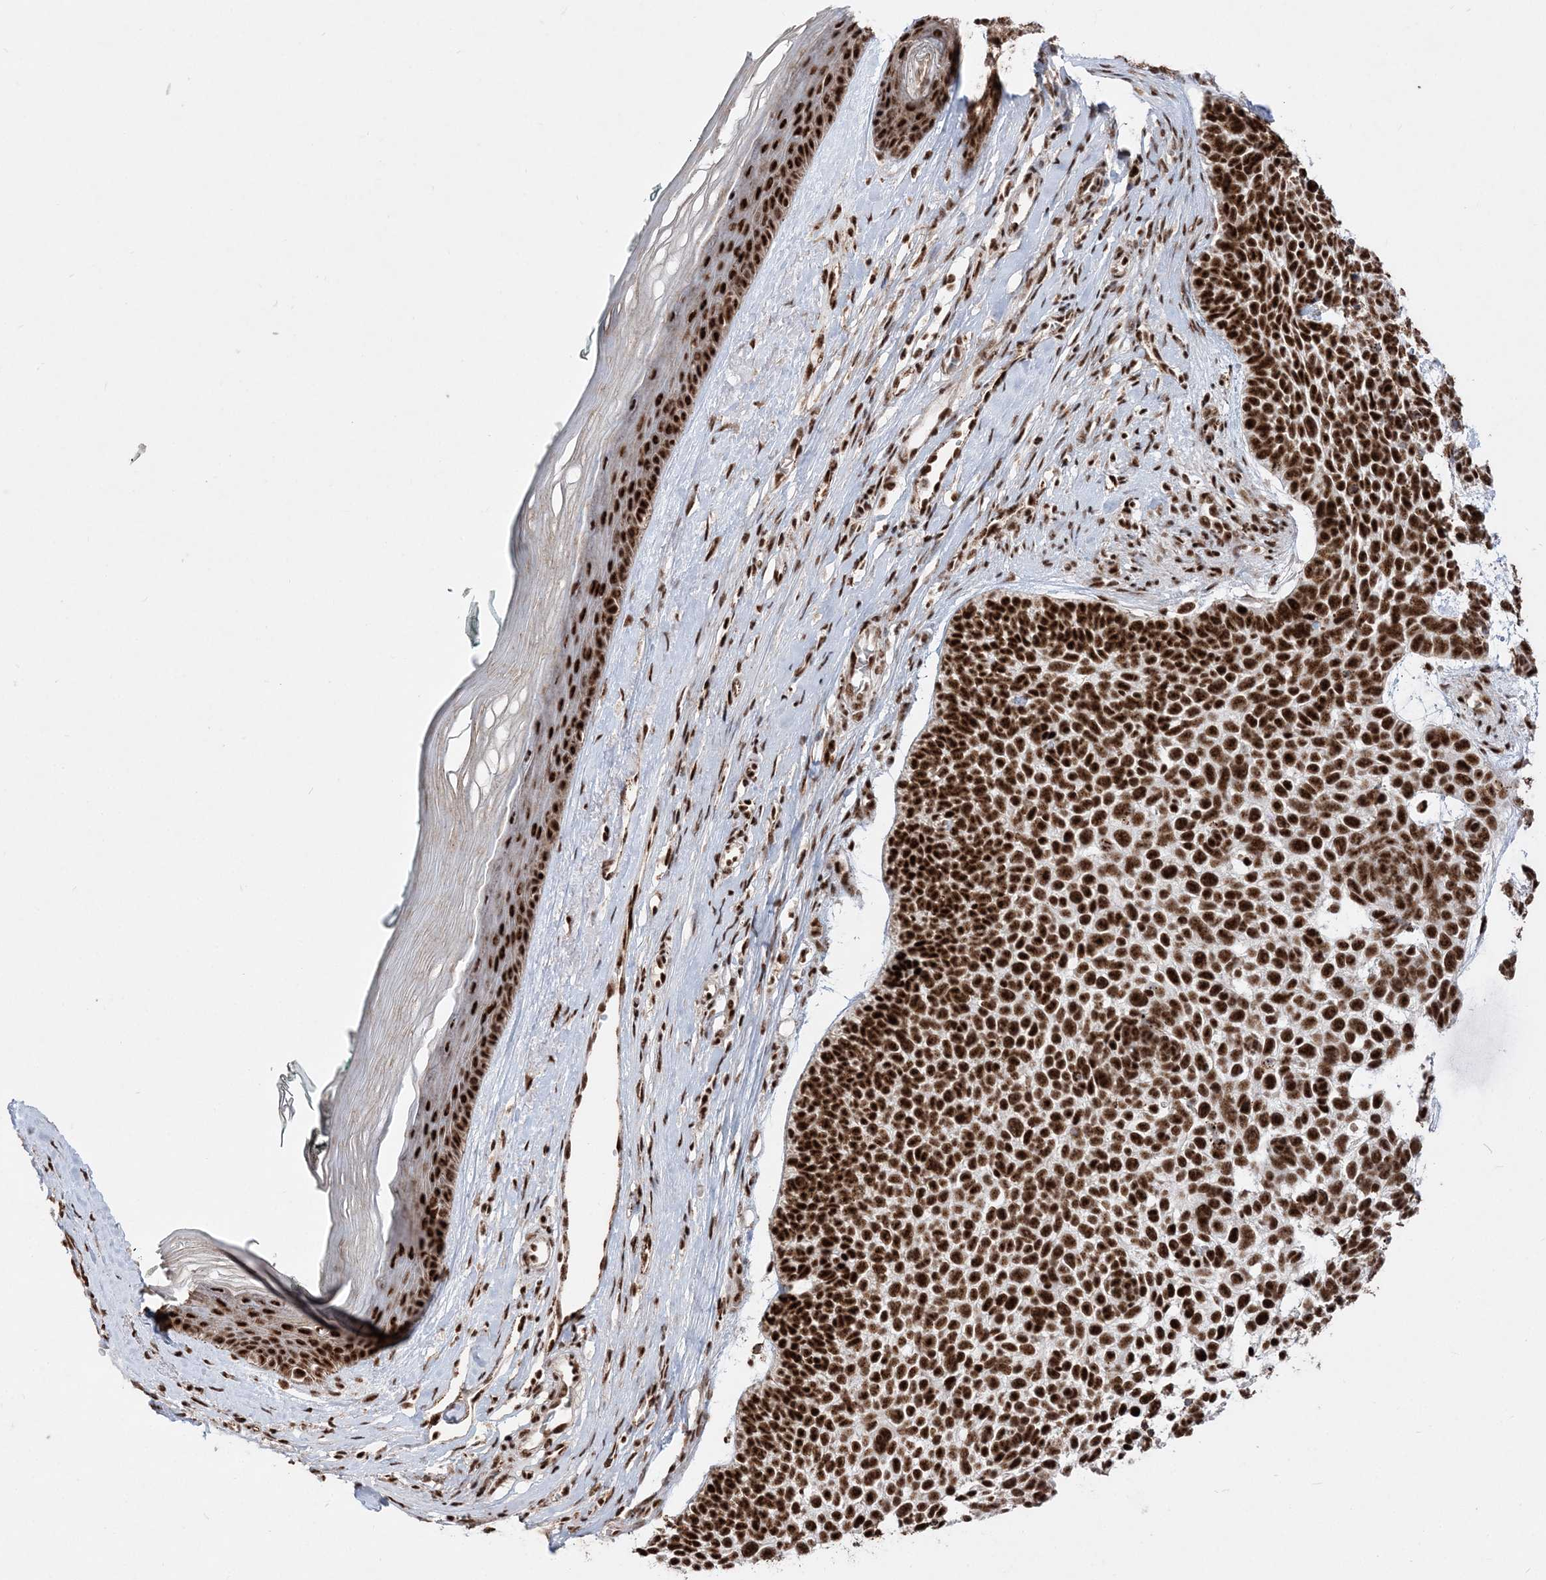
{"staining": {"intensity": "strong", "quantity": ">75%", "location": "nuclear"}, "tissue": "skin cancer", "cell_type": "Tumor cells", "image_type": "cancer", "snomed": [{"axis": "morphology", "description": "Basal cell carcinoma"}, {"axis": "topography", "description": "Skin"}], "caption": "Skin basal cell carcinoma tissue shows strong nuclear staining in approximately >75% of tumor cells, visualized by immunohistochemistry.", "gene": "RBM17", "patient": {"sex": "female", "age": 81}}